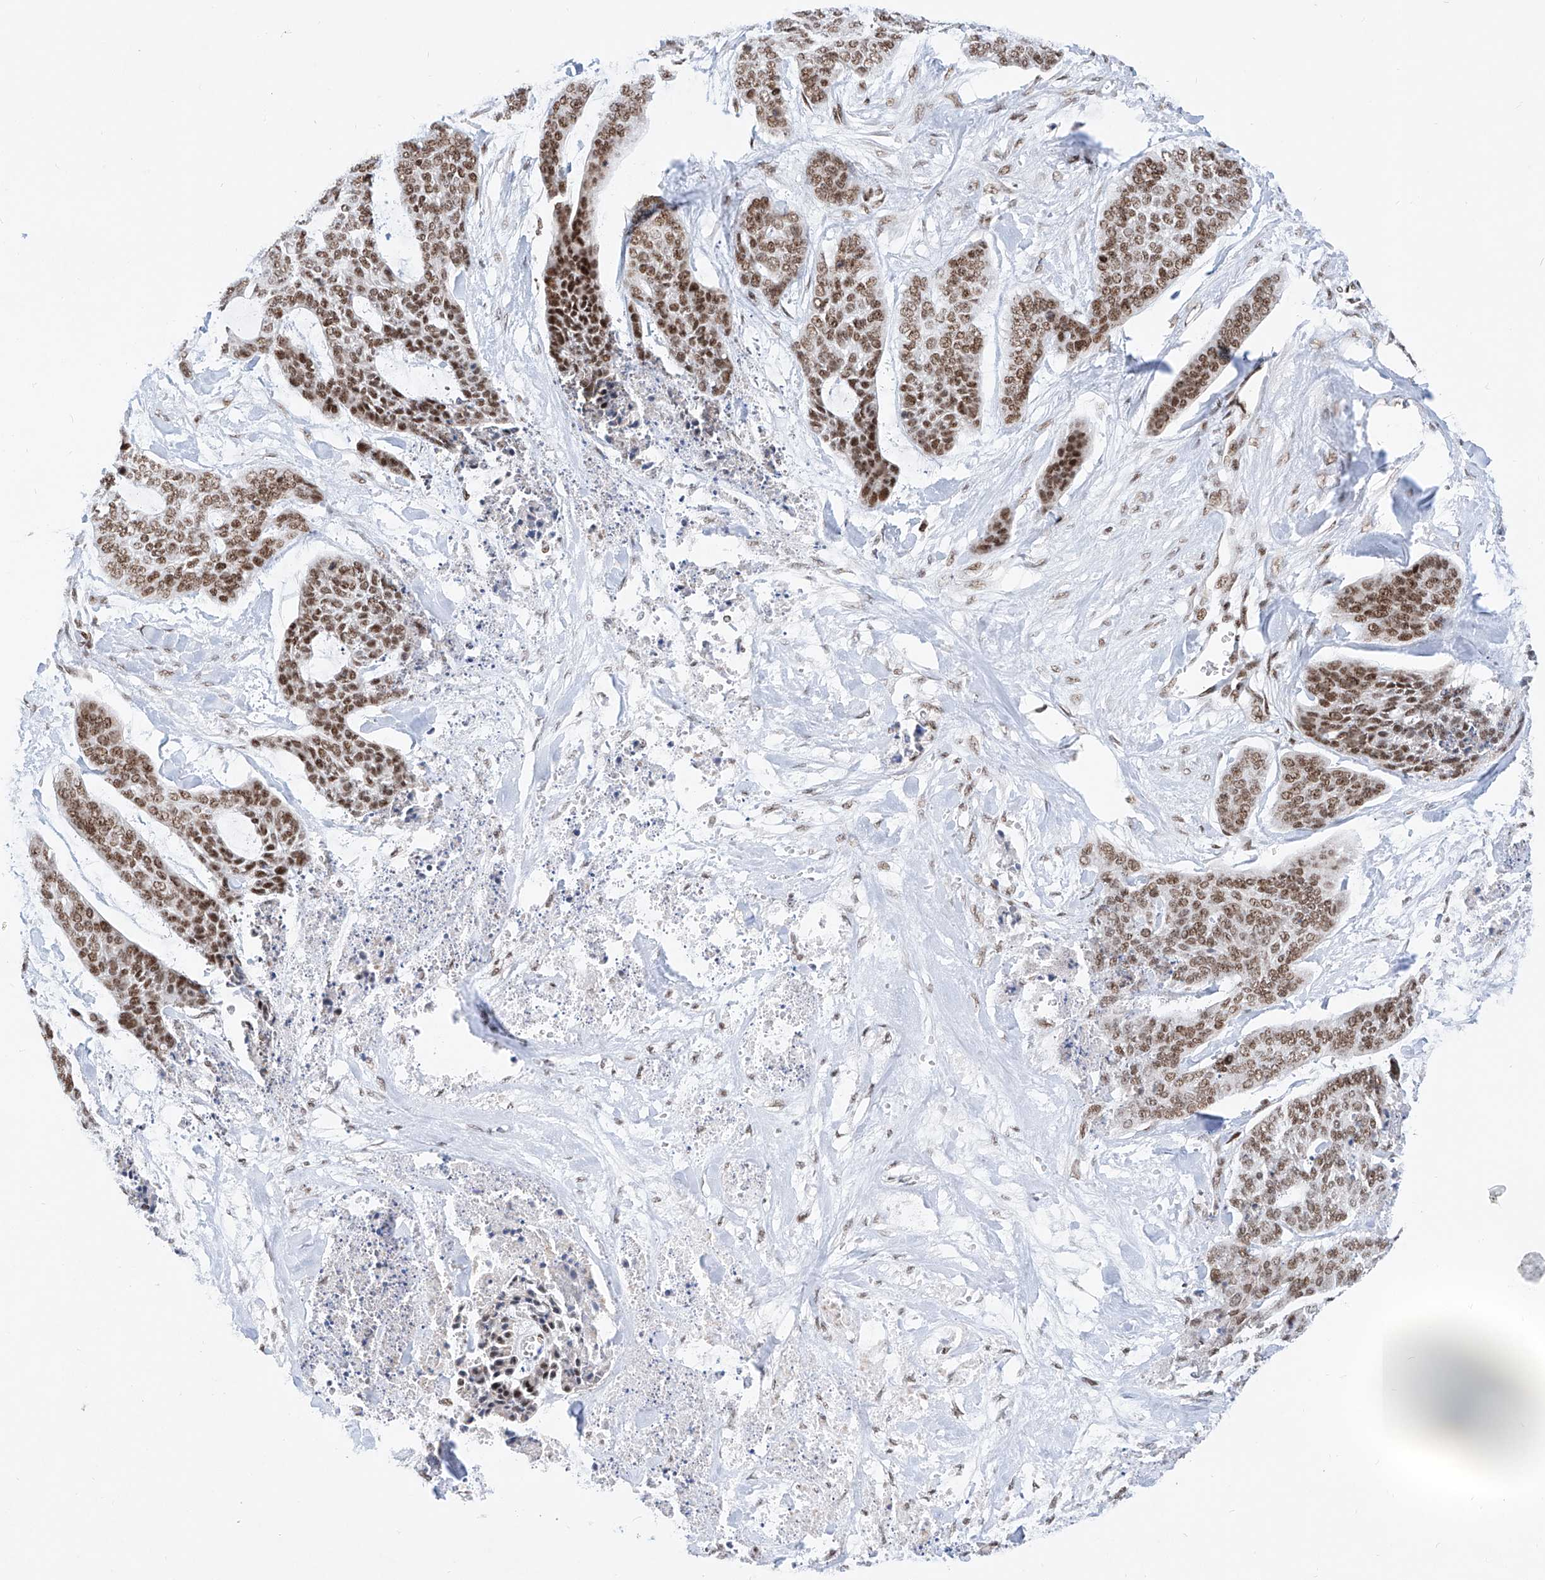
{"staining": {"intensity": "moderate", "quantity": ">75%", "location": "nuclear"}, "tissue": "skin cancer", "cell_type": "Tumor cells", "image_type": "cancer", "snomed": [{"axis": "morphology", "description": "Basal cell carcinoma"}, {"axis": "topography", "description": "Skin"}], "caption": "An image showing moderate nuclear staining in about >75% of tumor cells in skin cancer (basal cell carcinoma), as visualized by brown immunohistochemical staining.", "gene": "TAF4", "patient": {"sex": "female", "age": 64}}